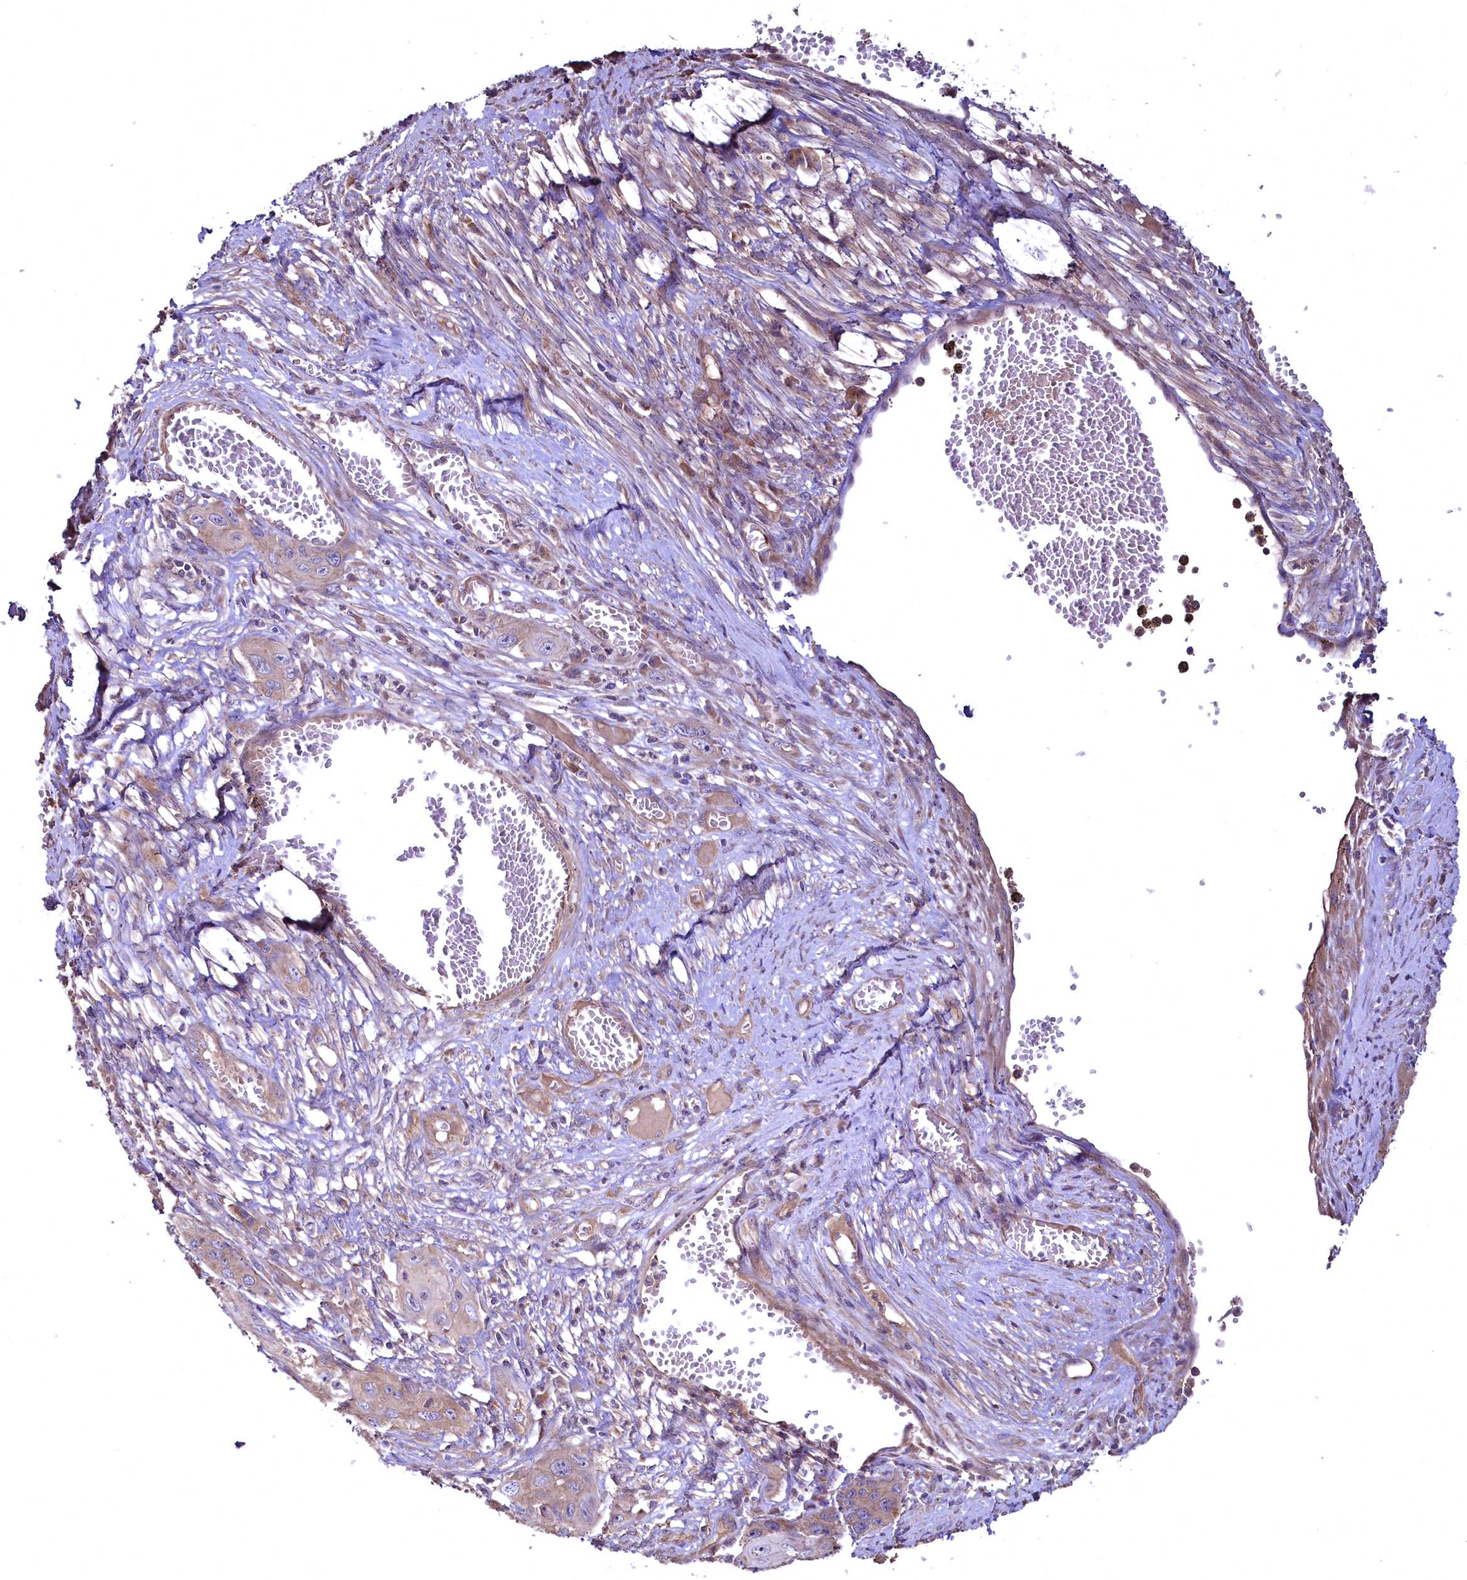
{"staining": {"intensity": "weak", "quantity": ">75%", "location": "cytoplasmic/membranous"}, "tissue": "skin cancer", "cell_type": "Tumor cells", "image_type": "cancer", "snomed": [{"axis": "morphology", "description": "Squamous cell carcinoma, NOS"}, {"axis": "topography", "description": "Skin"}], "caption": "Immunohistochemical staining of skin cancer shows weak cytoplasmic/membranous protein expression in about >75% of tumor cells. (DAB (3,3'-diaminobenzidine) = brown stain, brightfield microscopy at high magnification).", "gene": "TBCEL", "patient": {"sex": "male", "age": 55}}